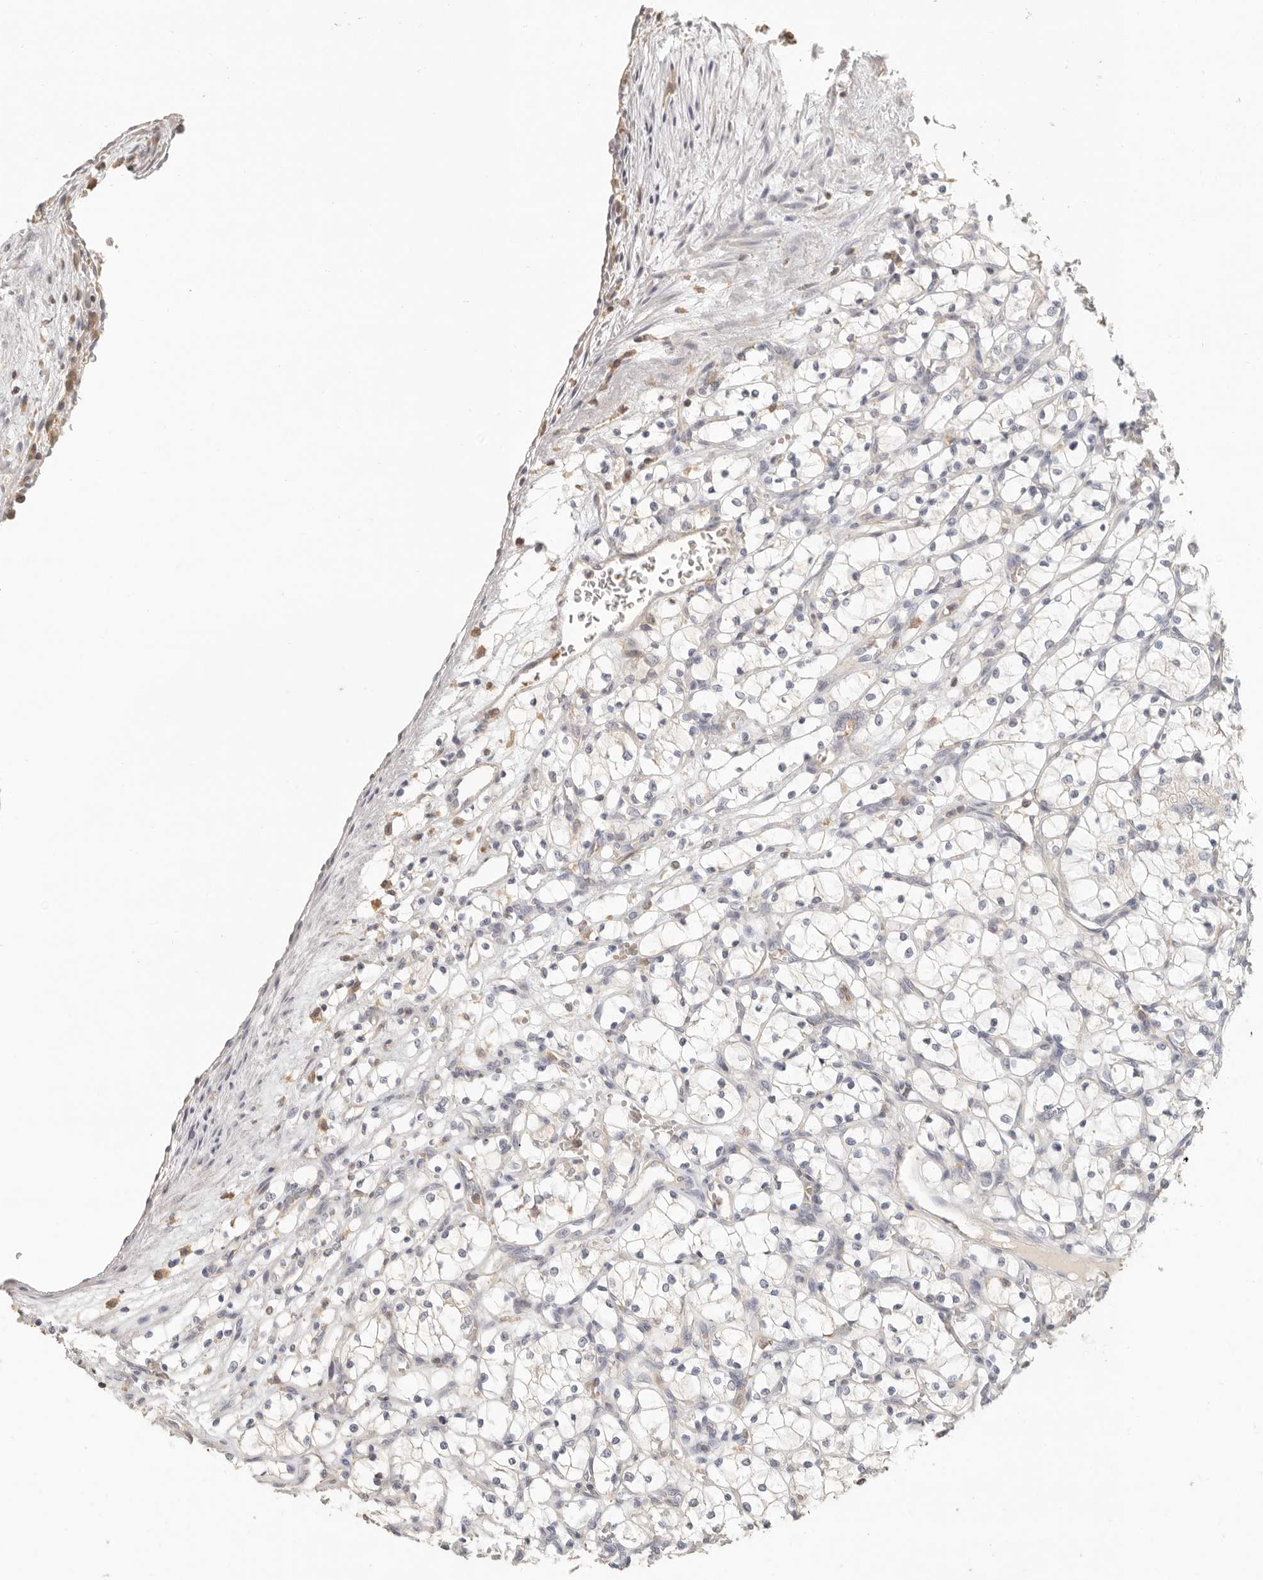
{"staining": {"intensity": "negative", "quantity": "none", "location": "none"}, "tissue": "renal cancer", "cell_type": "Tumor cells", "image_type": "cancer", "snomed": [{"axis": "morphology", "description": "Adenocarcinoma, NOS"}, {"axis": "topography", "description": "Kidney"}], "caption": "Image shows no significant protein positivity in tumor cells of adenocarcinoma (renal).", "gene": "CSK", "patient": {"sex": "female", "age": 69}}